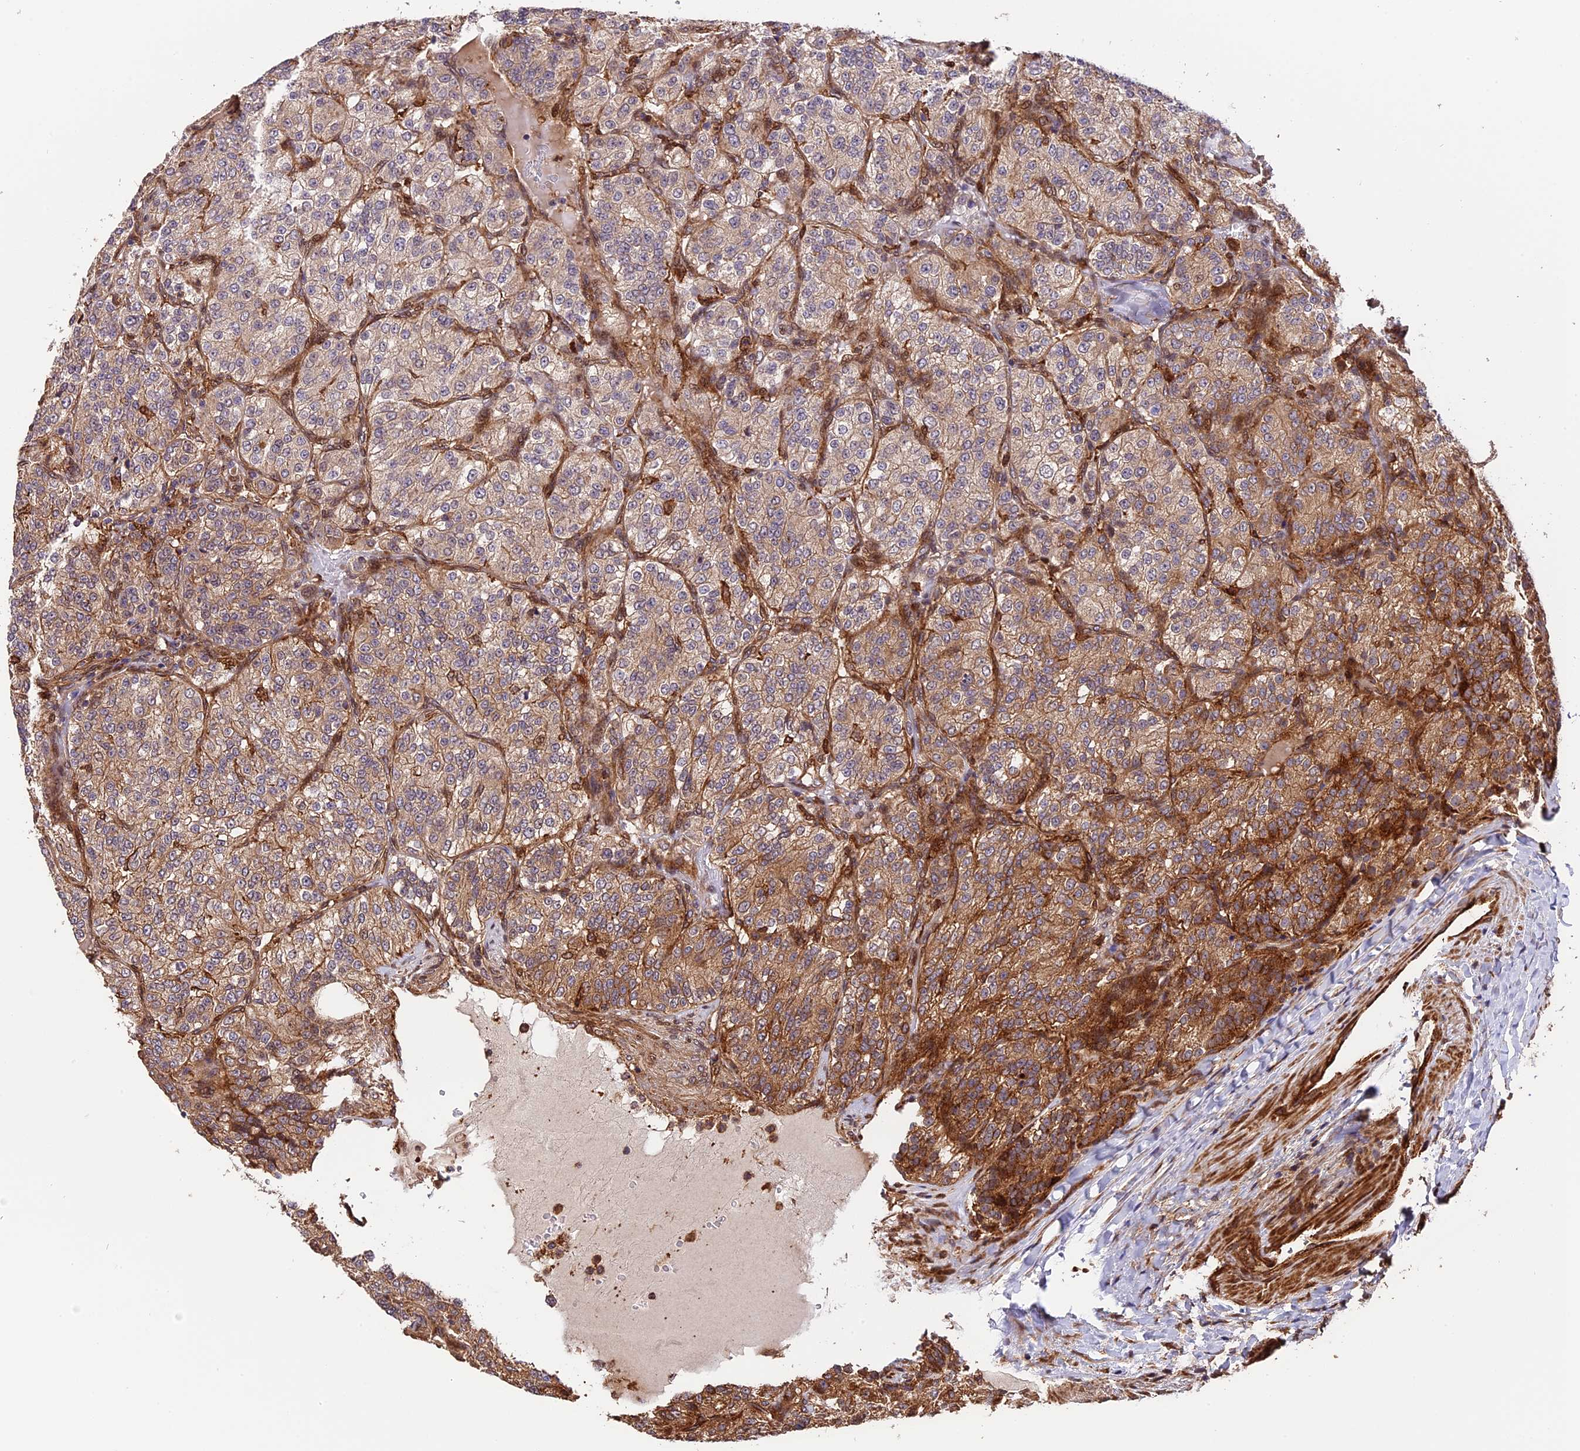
{"staining": {"intensity": "moderate", "quantity": "25%-75%", "location": "cytoplasmic/membranous"}, "tissue": "renal cancer", "cell_type": "Tumor cells", "image_type": "cancer", "snomed": [{"axis": "morphology", "description": "Adenocarcinoma, NOS"}, {"axis": "topography", "description": "Kidney"}], "caption": "Immunohistochemistry of human adenocarcinoma (renal) exhibits medium levels of moderate cytoplasmic/membranous expression in approximately 25%-75% of tumor cells.", "gene": "HERPUD1", "patient": {"sex": "female", "age": 63}}